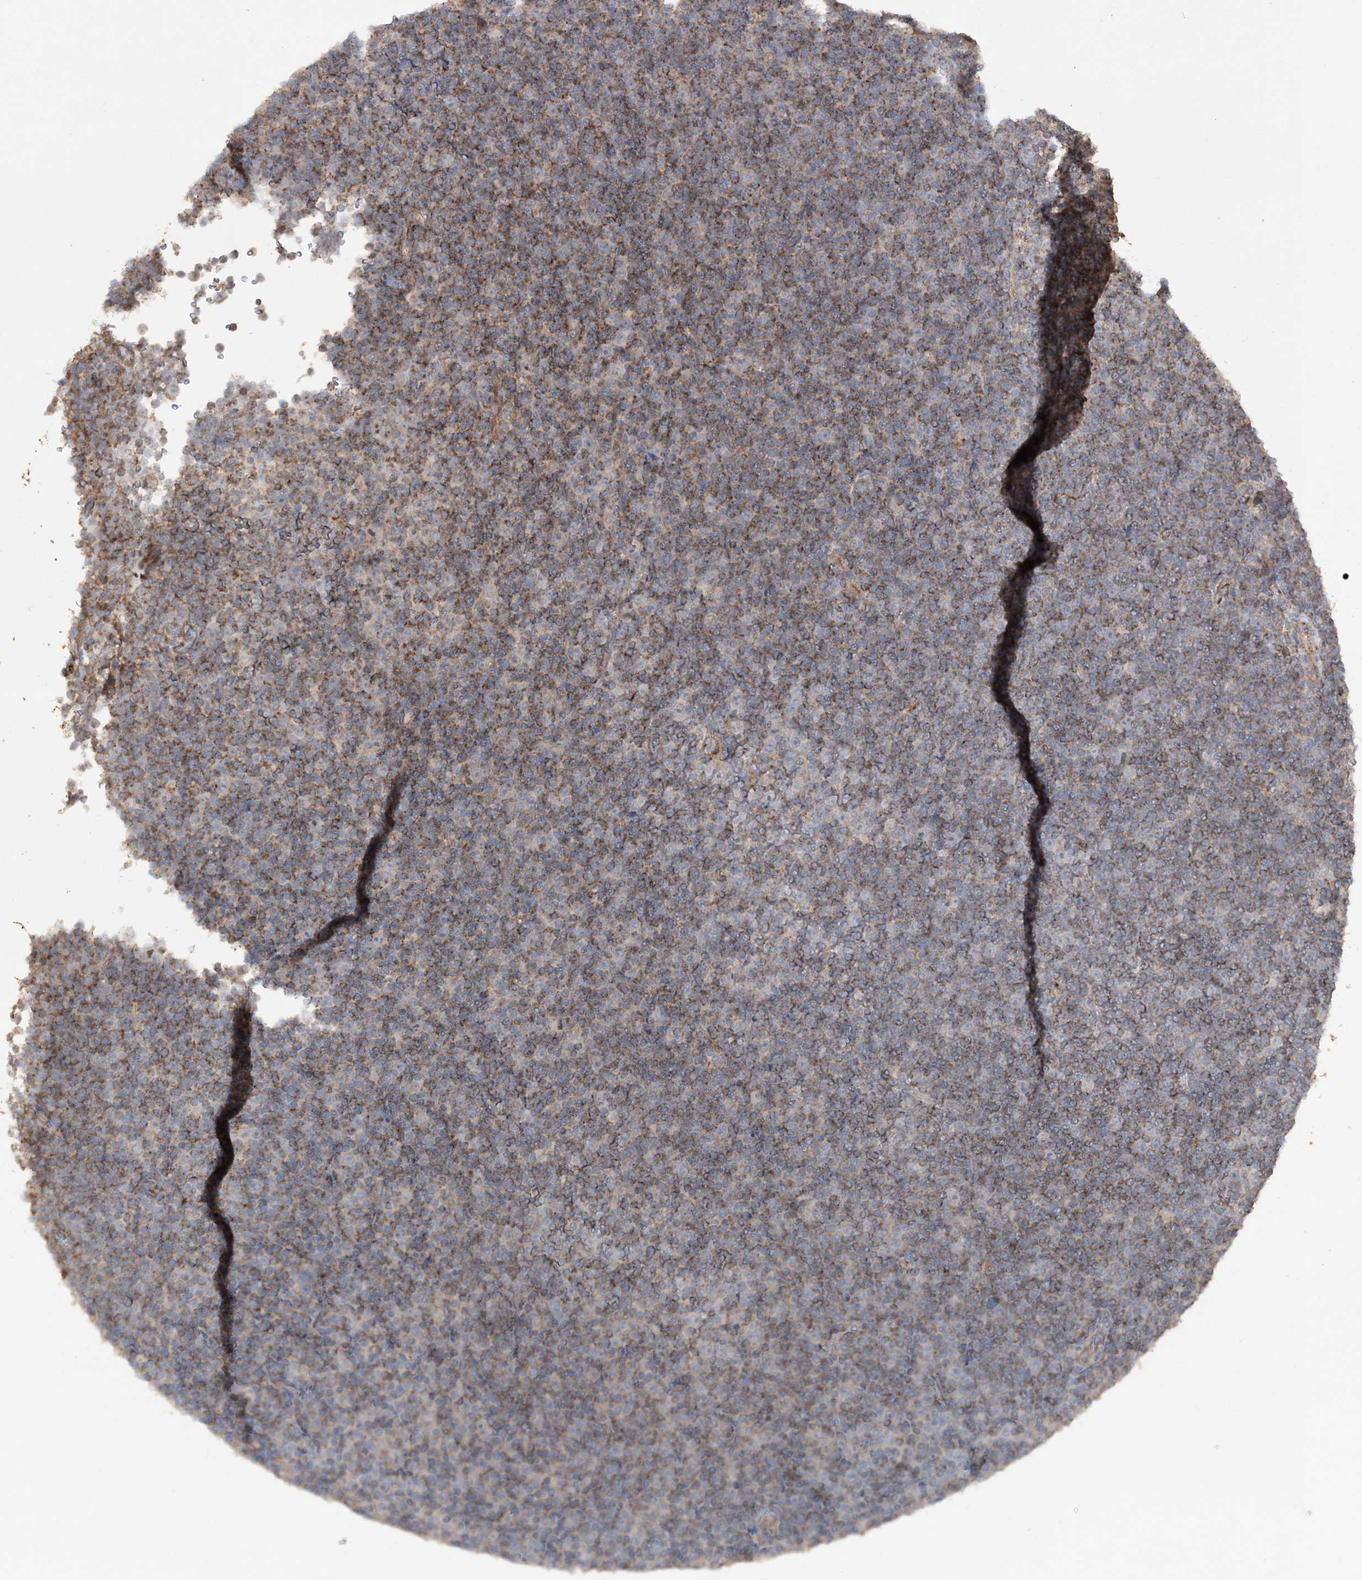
{"staining": {"intensity": "strong", "quantity": "25%-75%", "location": "cytoplasmic/membranous"}, "tissue": "lymphoma", "cell_type": "Tumor cells", "image_type": "cancer", "snomed": [{"axis": "morphology", "description": "Malignant lymphoma, non-Hodgkin's type, Low grade"}, {"axis": "topography", "description": "Lymph node"}], "caption": "Immunohistochemical staining of human malignant lymphoma, non-Hodgkin's type (low-grade) reveals strong cytoplasmic/membranous protein positivity in approximately 25%-75% of tumor cells. The staining is performed using DAB brown chromogen to label protein expression. The nuclei are counter-stained blue using hematoxylin.", "gene": "TTC7A", "patient": {"sex": "female", "age": 67}}